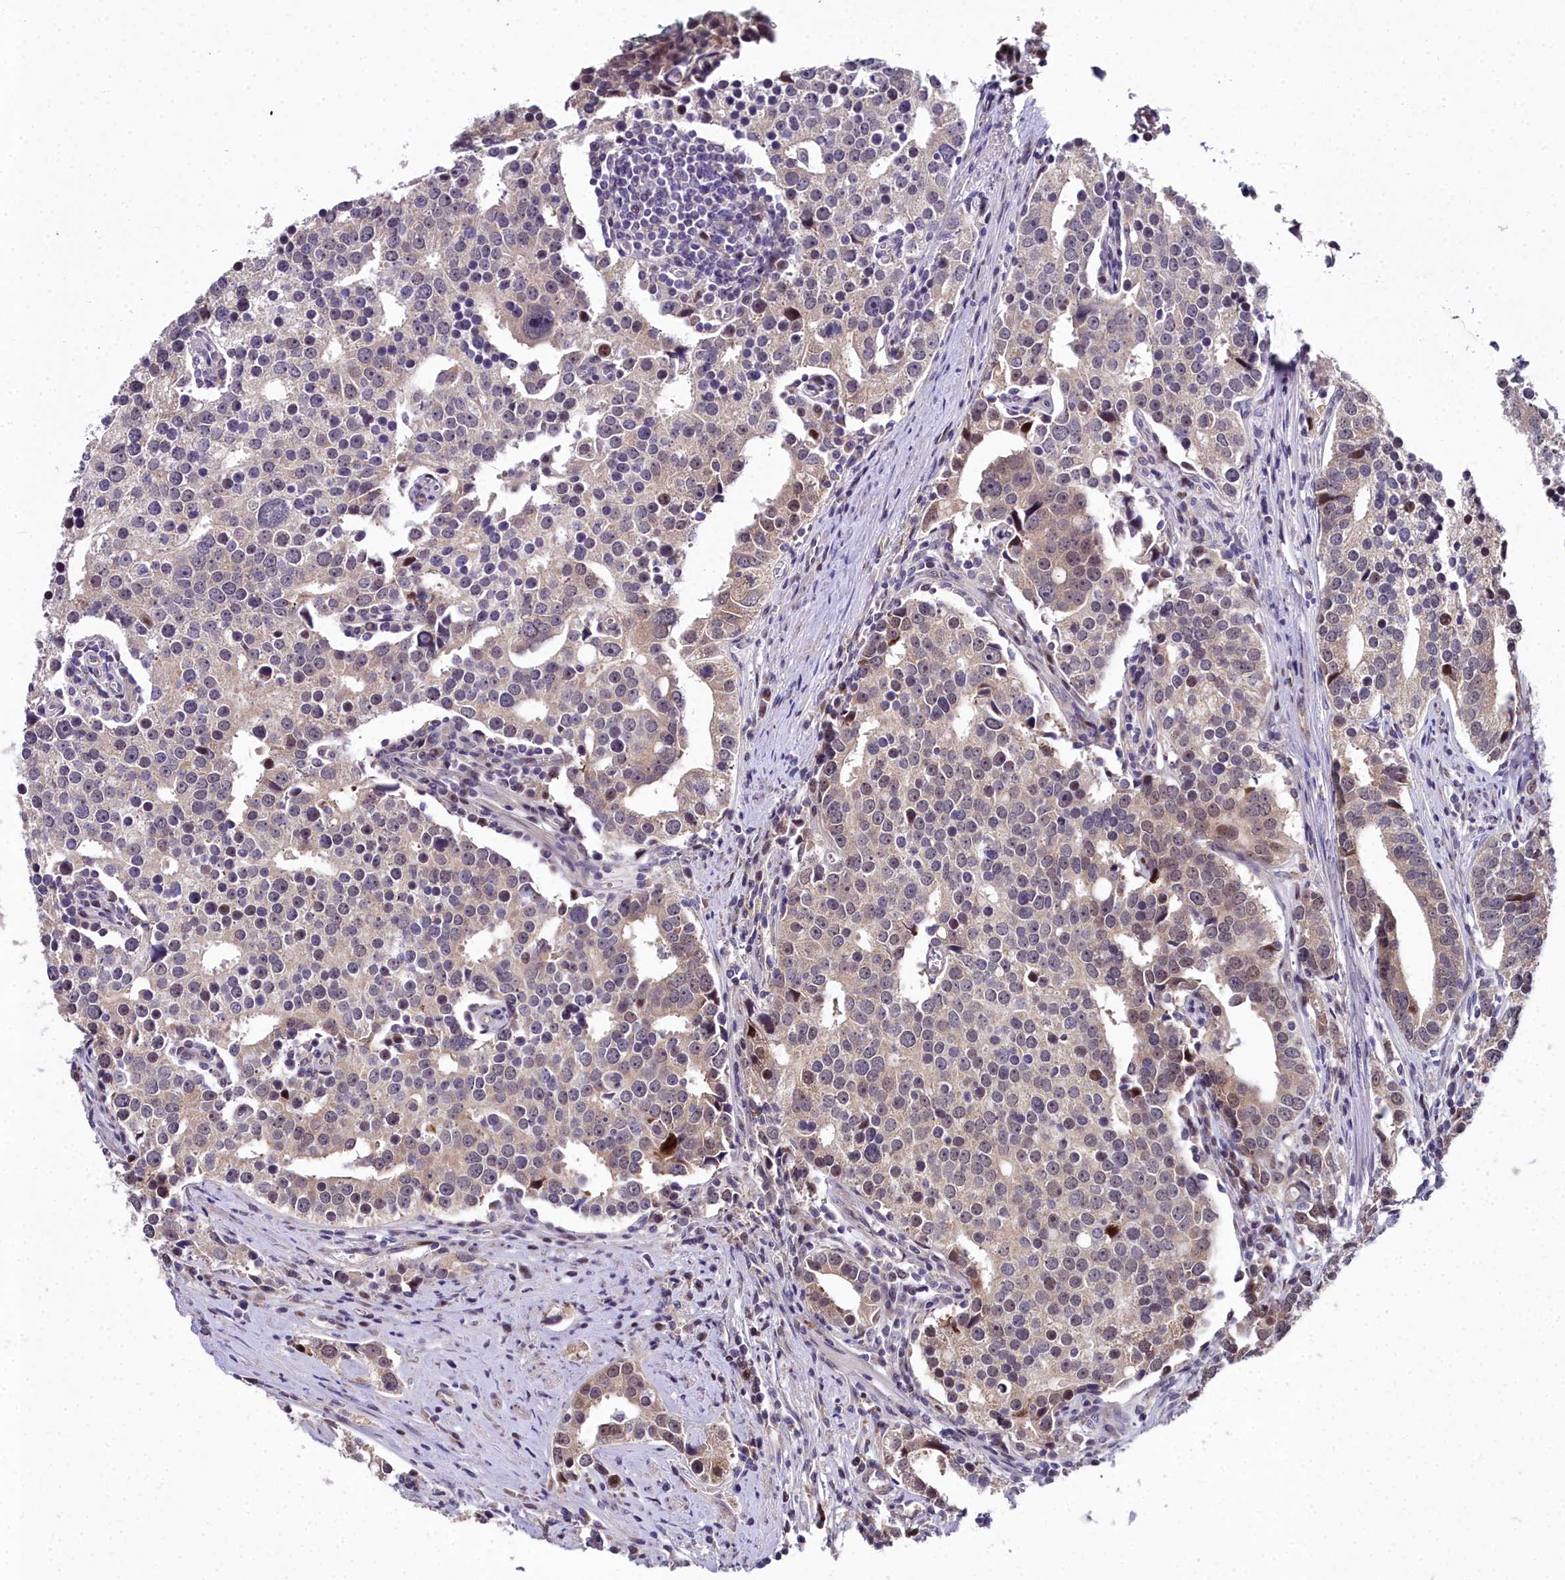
{"staining": {"intensity": "weak", "quantity": "25%-75%", "location": "cytoplasmic/membranous,nuclear"}, "tissue": "prostate cancer", "cell_type": "Tumor cells", "image_type": "cancer", "snomed": [{"axis": "morphology", "description": "Adenocarcinoma, High grade"}, {"axis": "topography", "description": "Prostate"}], "caption": "Weak cytoplasmic/membranous and nuclear positivity for a protein is seen in about 25%-75% of tumor cells of prostate adenocarcinoma (high-grade) using immunohistochemistry (IHC).", "gene": "AP1M1", "patient": {"sex": "male", "age": 71}}